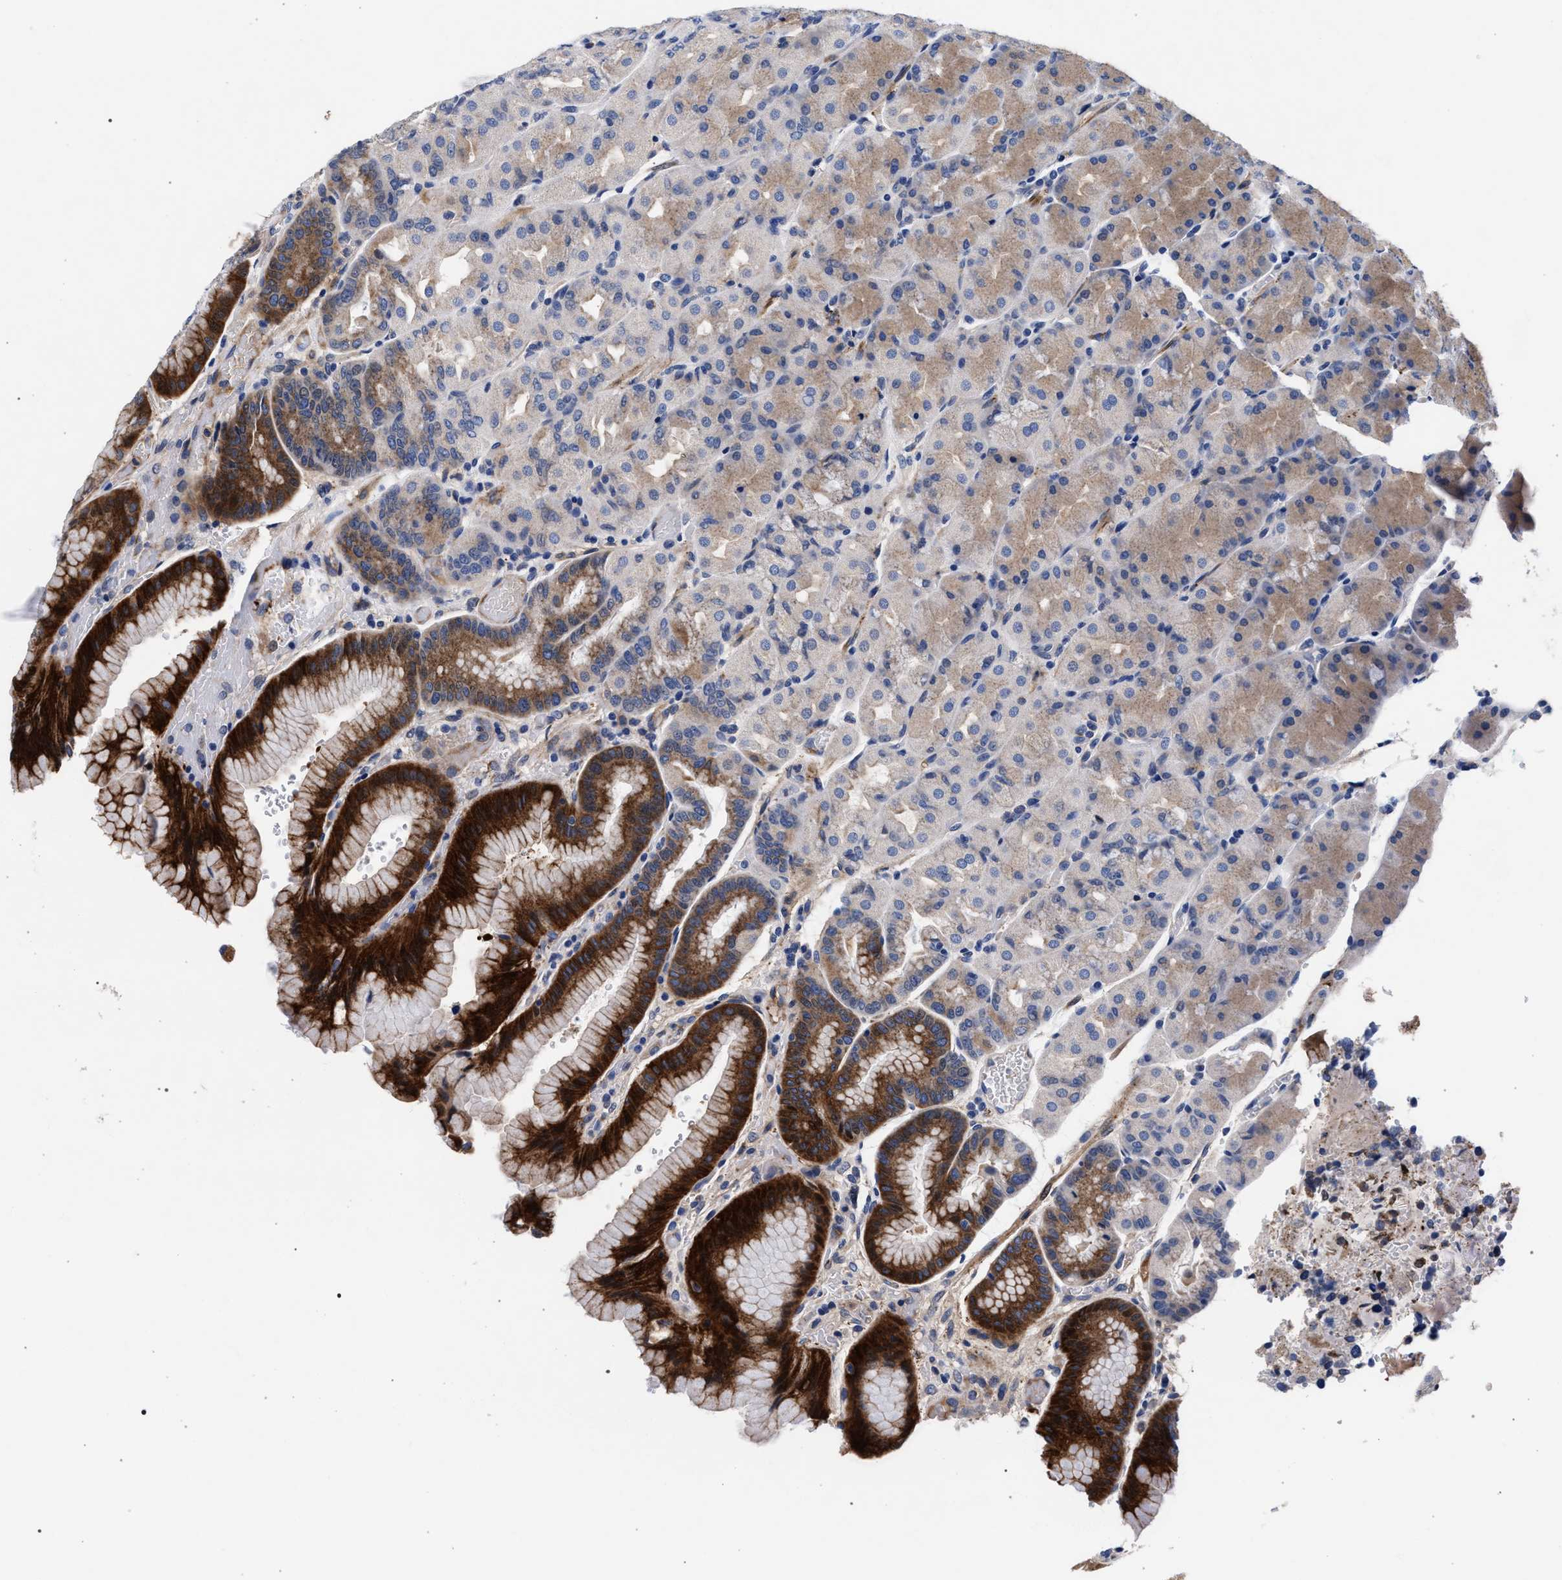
{"staining": {"intensity": "strong", "quantity": "25%-75%", "location": "cytoplasmic/membranous"}, "tissue": "stomach", "cell_type": "Glandular cells", "image_type": "normal", "snomed": [{"axis": "morphology", "description": "Normal tissue, NOS"}, {"axis": "morphology", "description": "Carcinoid, malignant, NOS"}, {"axis": "topography", "description": "Stomach, upper"}], "caption": "A high-resolution photomicrograph shows immunohistochemistry staining of normal stomach, which reveals strong cytoplasmic/membranous expression in about 25%-75% of glandular cells.", "gene": "ACOX1", "patient": {"sex": "male", "age": 39}}